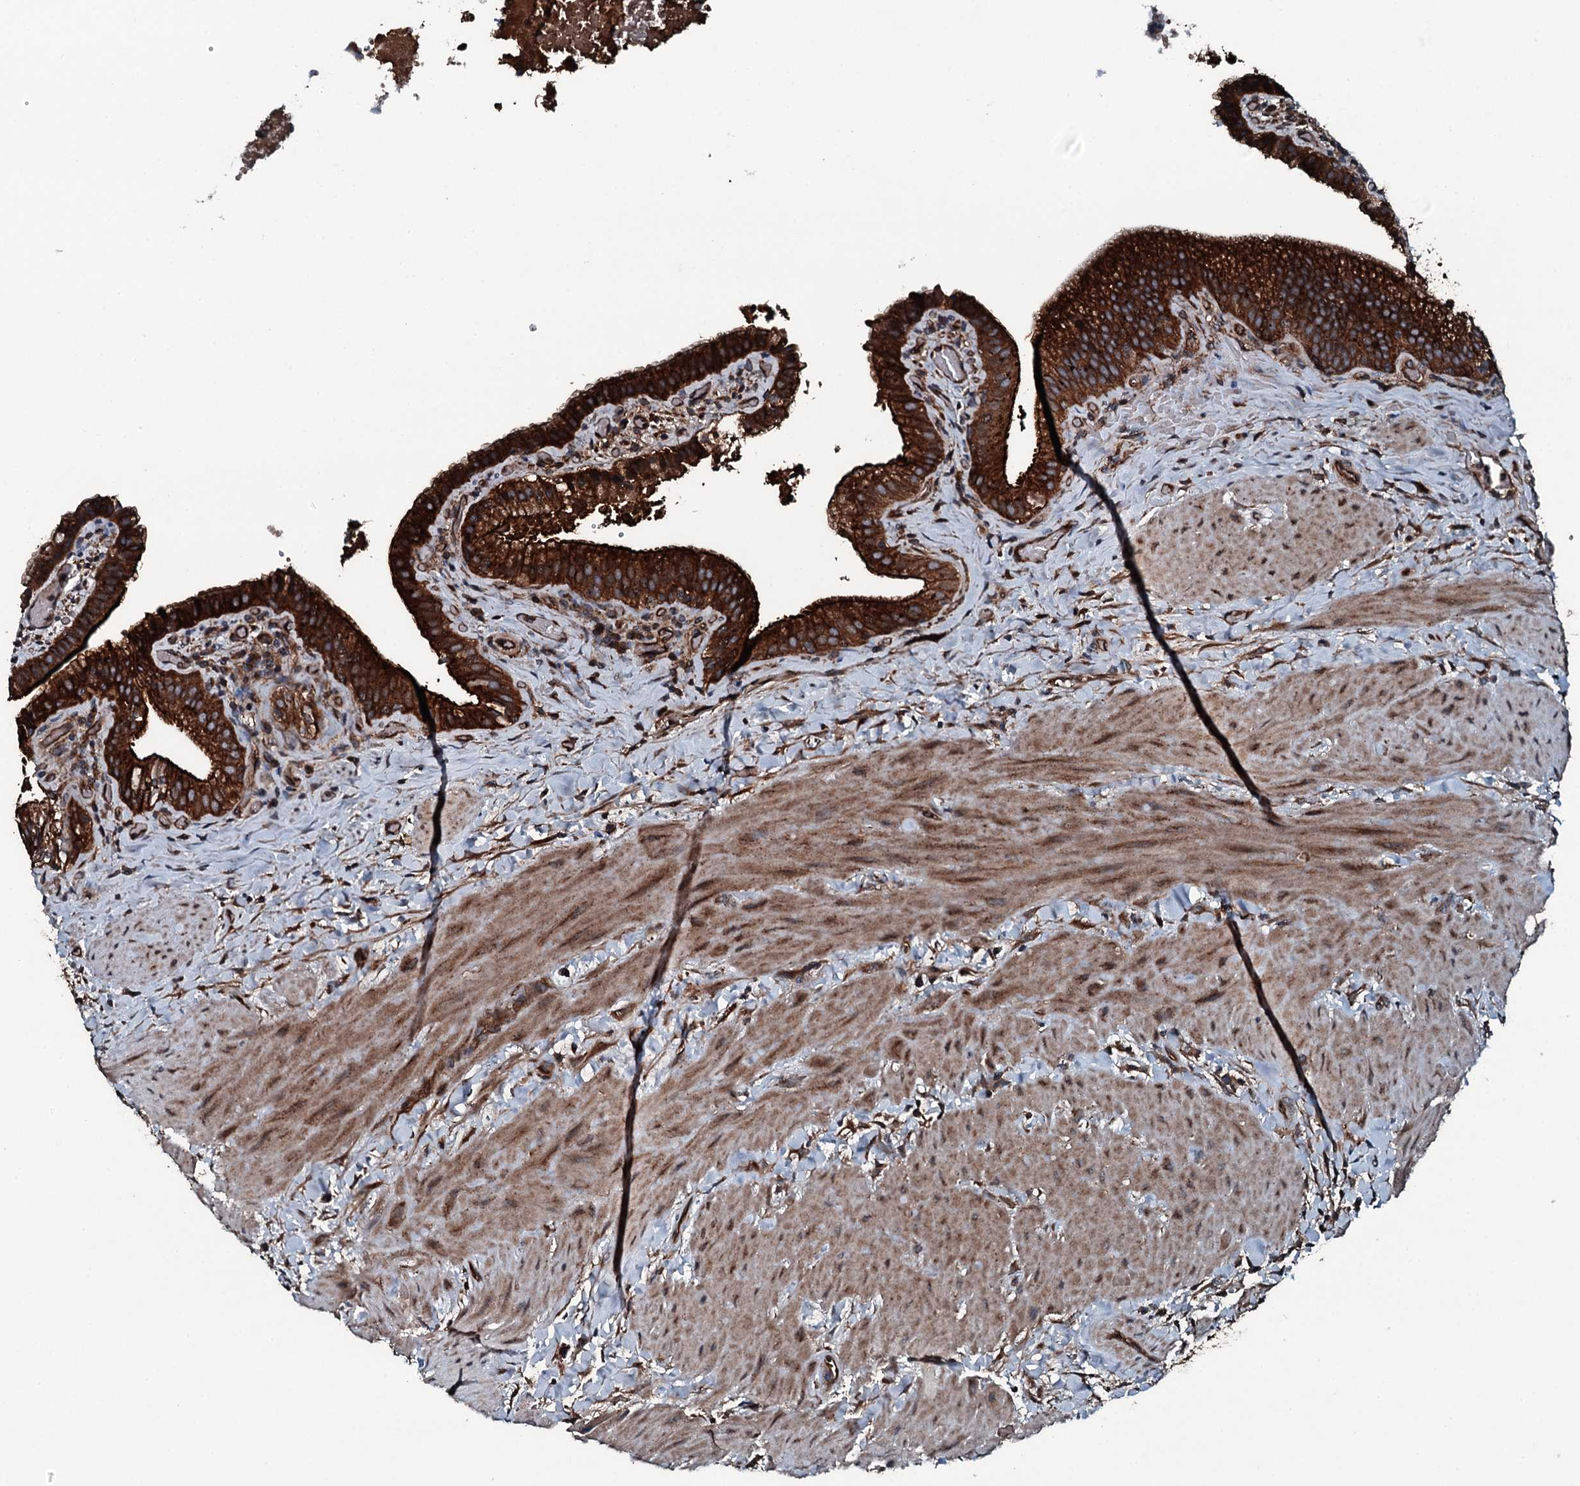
{"staining": {"intensity": "strong", "quantity": ">75%", "location": "cytoplasmic/membranous"}, "tissue": "gallbladder", "cell_type": "Glandular cells", "image_type": "normal", "snomed": [{"axis": "morphology", "description": "Normal tissue, NOS"}, {"axis": "topography", "description": "Gallbladder"}], "caption": "An immunohistochemistry (IHC) micrograph of normal tissue is shown. Protein staining in brown shows strong cytoplasmic/membranous positivity in gallbladder within glandular cells. (DAB (3,3'-diaminobenzidine) IHC with brightfield microscopy, high magnification).", "gene": "TRIM7", "patient": {"sex": "male", "age": 24}}